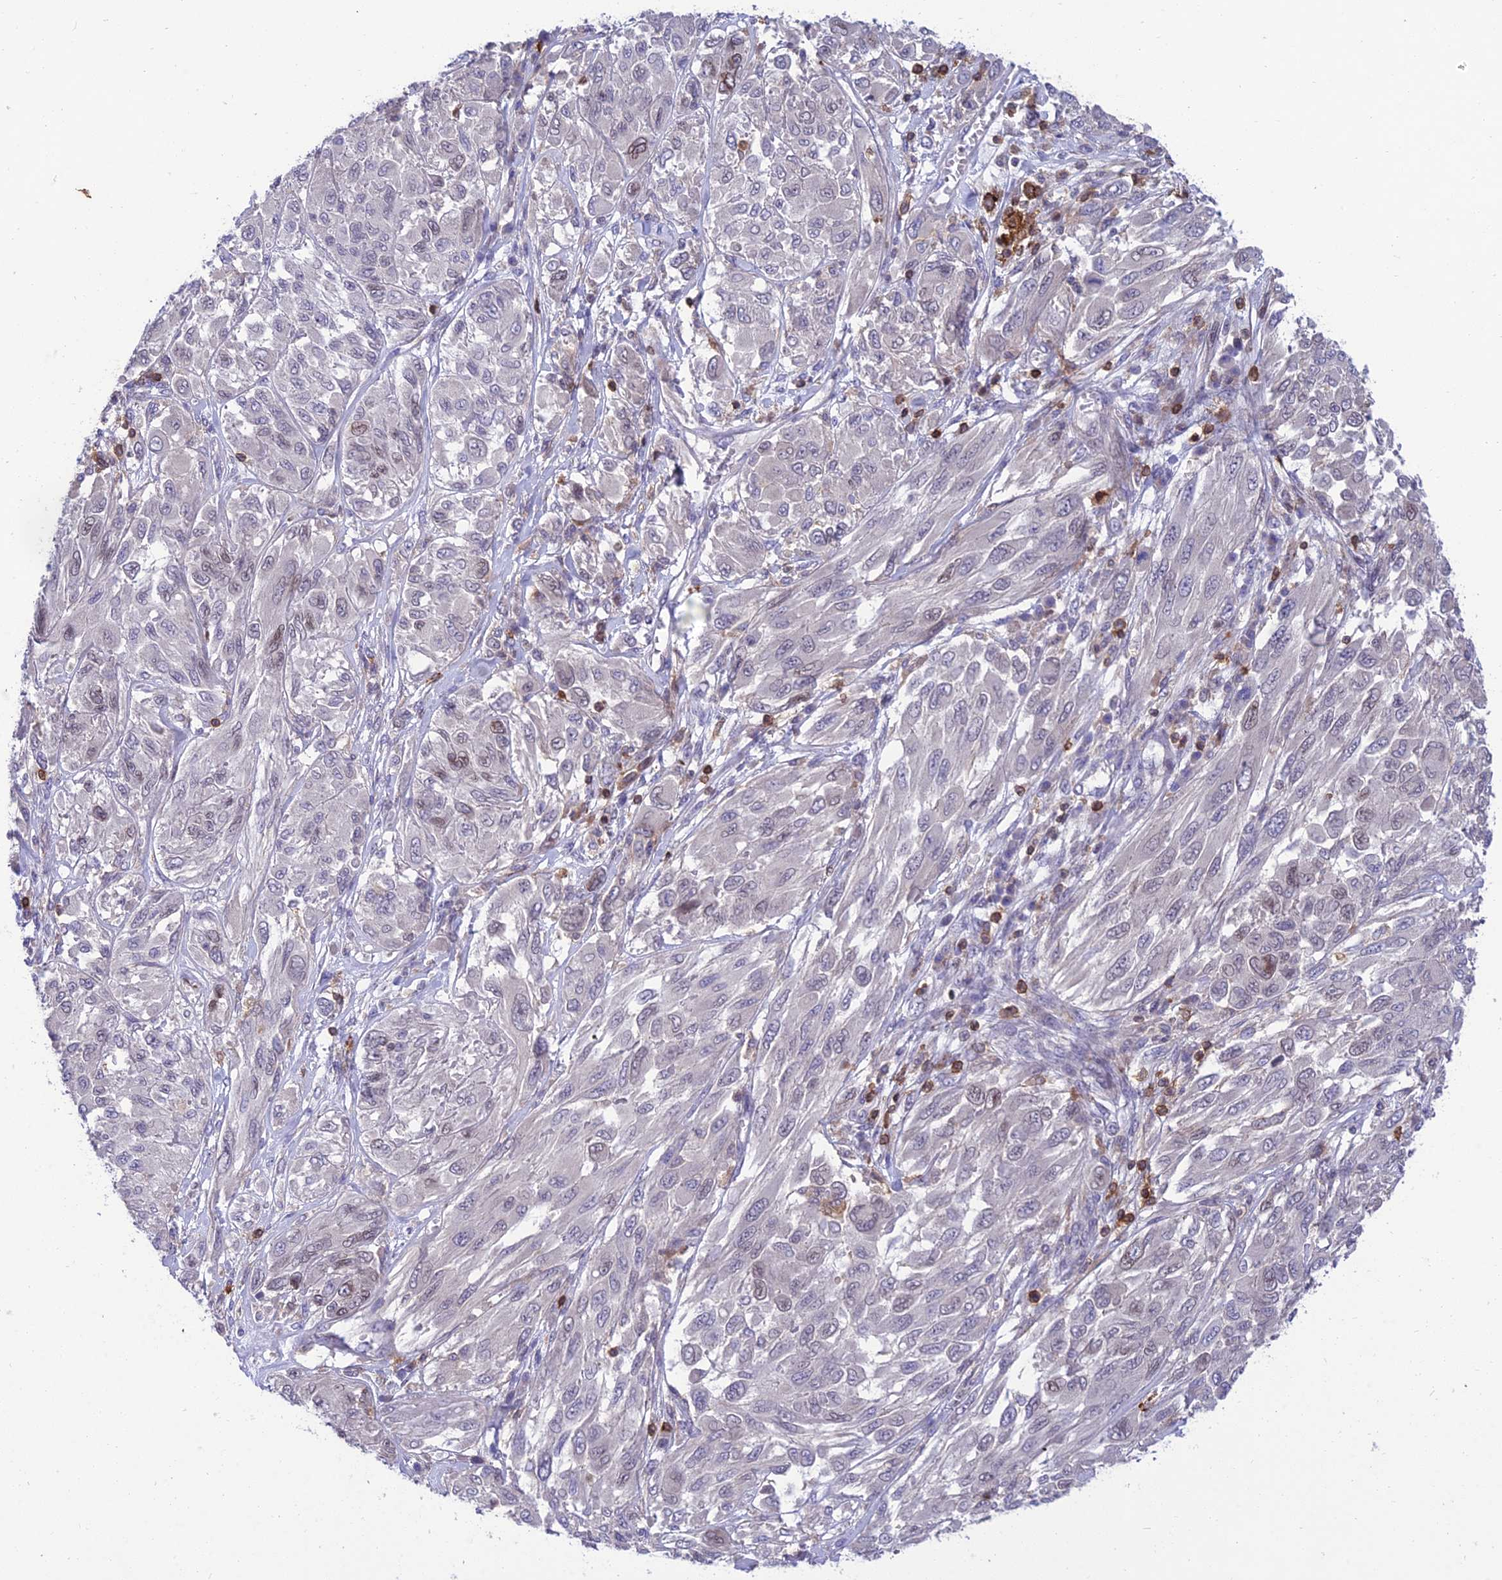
{"staining": {"intensity": "negative", "quantity": "none", "location": "none"}, "tissue": "melanoma", "cell_type": "Tumor cells", "image_type": "cancer", "snomed": [{"axis": "morphology", "description": "Malignant melanoma, NOS"}, {"axis": "topography", "description": "Skin"}], "caption": "Image shows no protein expression in tumor cells of melanoma tissue.", "gene": "FAM76A", "patient": {"sex": "female", "age": 91}}